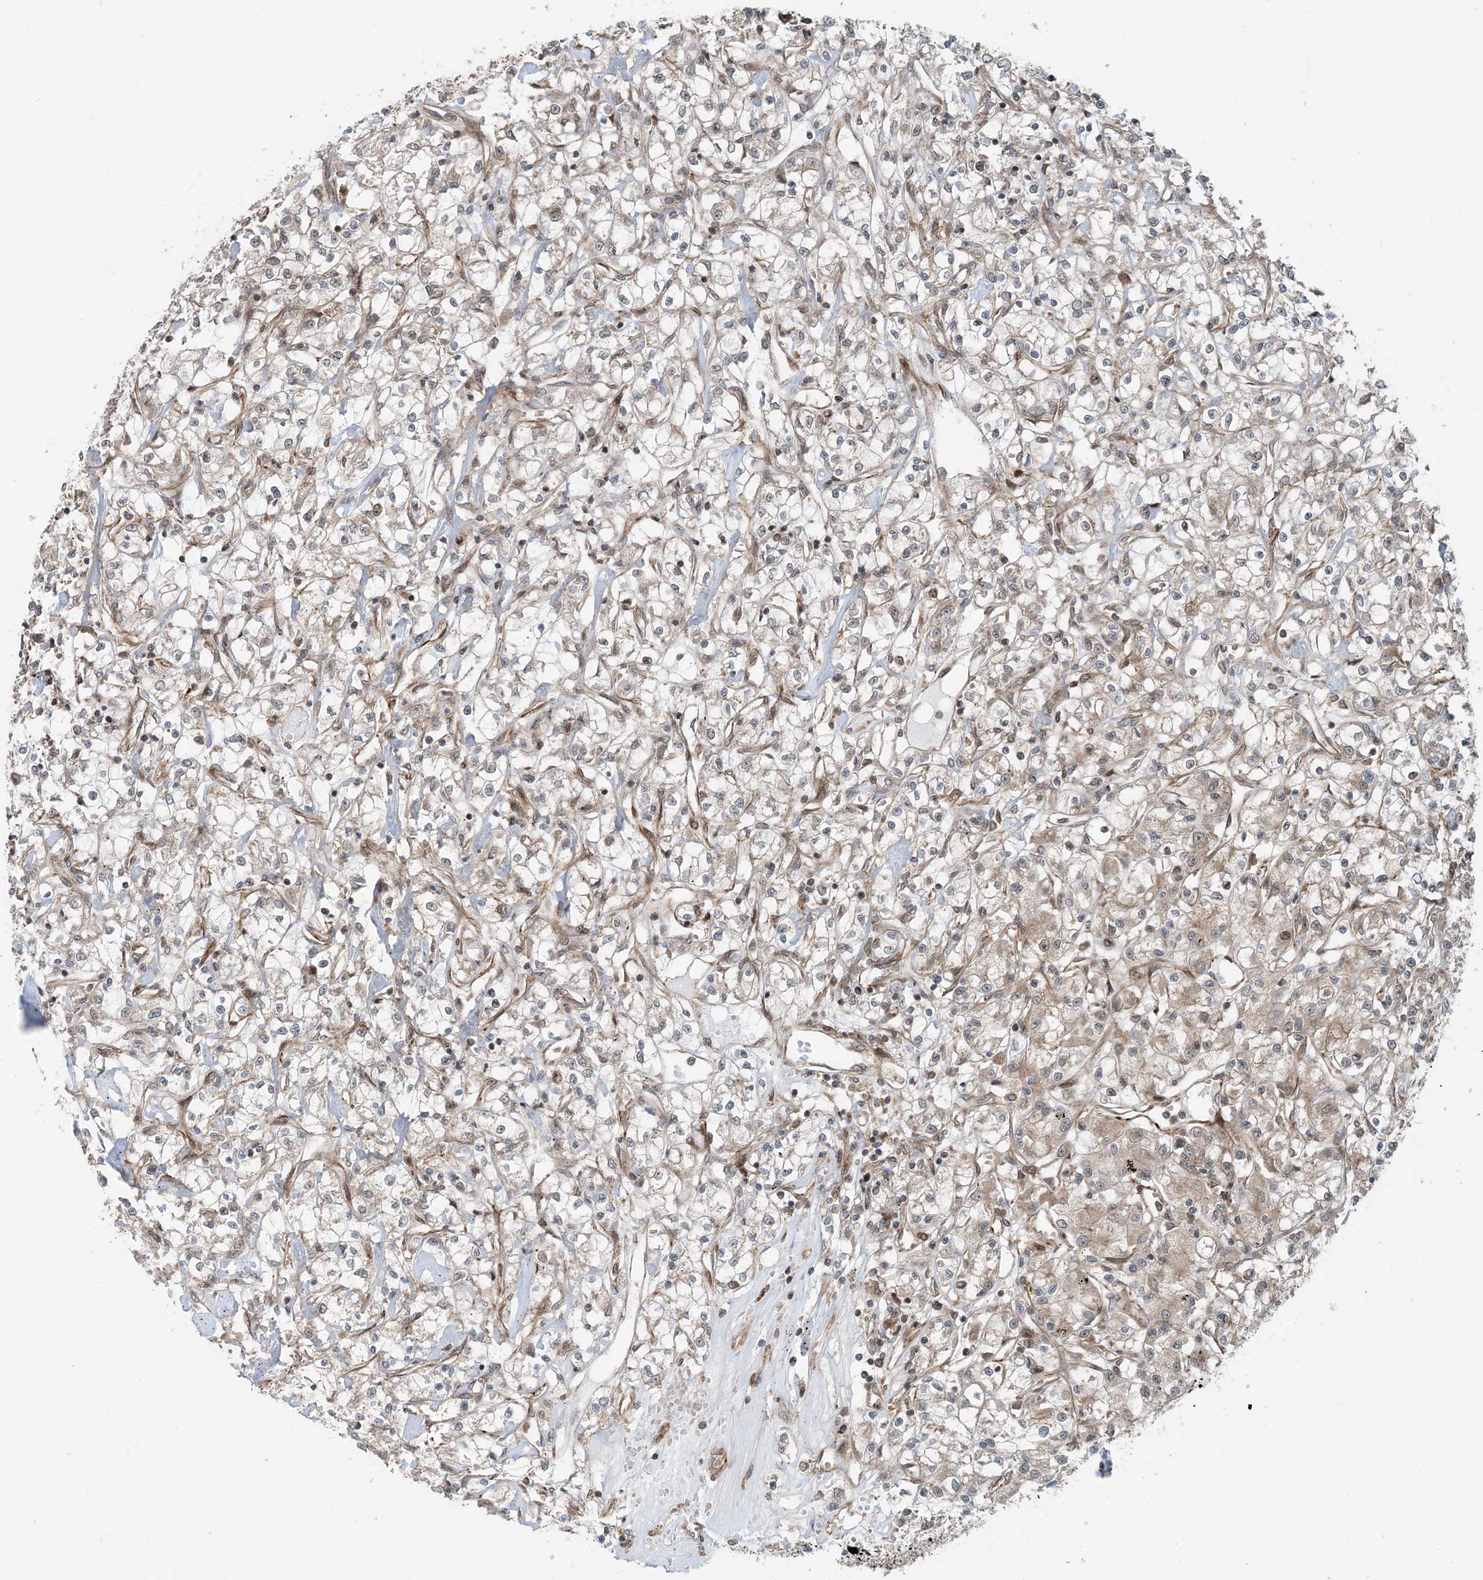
{"staining": {"intensity": "weak", "quantity": "<25%", "location": "cytoplasmic/membranous"}, "tissue": "renal cancer", "cell_type": "Tumor cells", "image_type": "cancer", "snomed": [{"axis": "morphology", "description": "Adenocarcinoma, NOS"}, {"axis": "topography", "description": "Kidney"}], "caption": "High magnification brightfield microscopy of renal adenocarcinoma stained with DAB (brown) and counterstained with hematoxylin (blue): tumor cells show no significant staining. (Stains: DAB immunohistochemistry (IHC) with hematoxylin counter stain, Microscopy: brightfield microscopy at high magnification).", "gene": "EDEM2", "patient": {"sex": "female", "age": 59}}